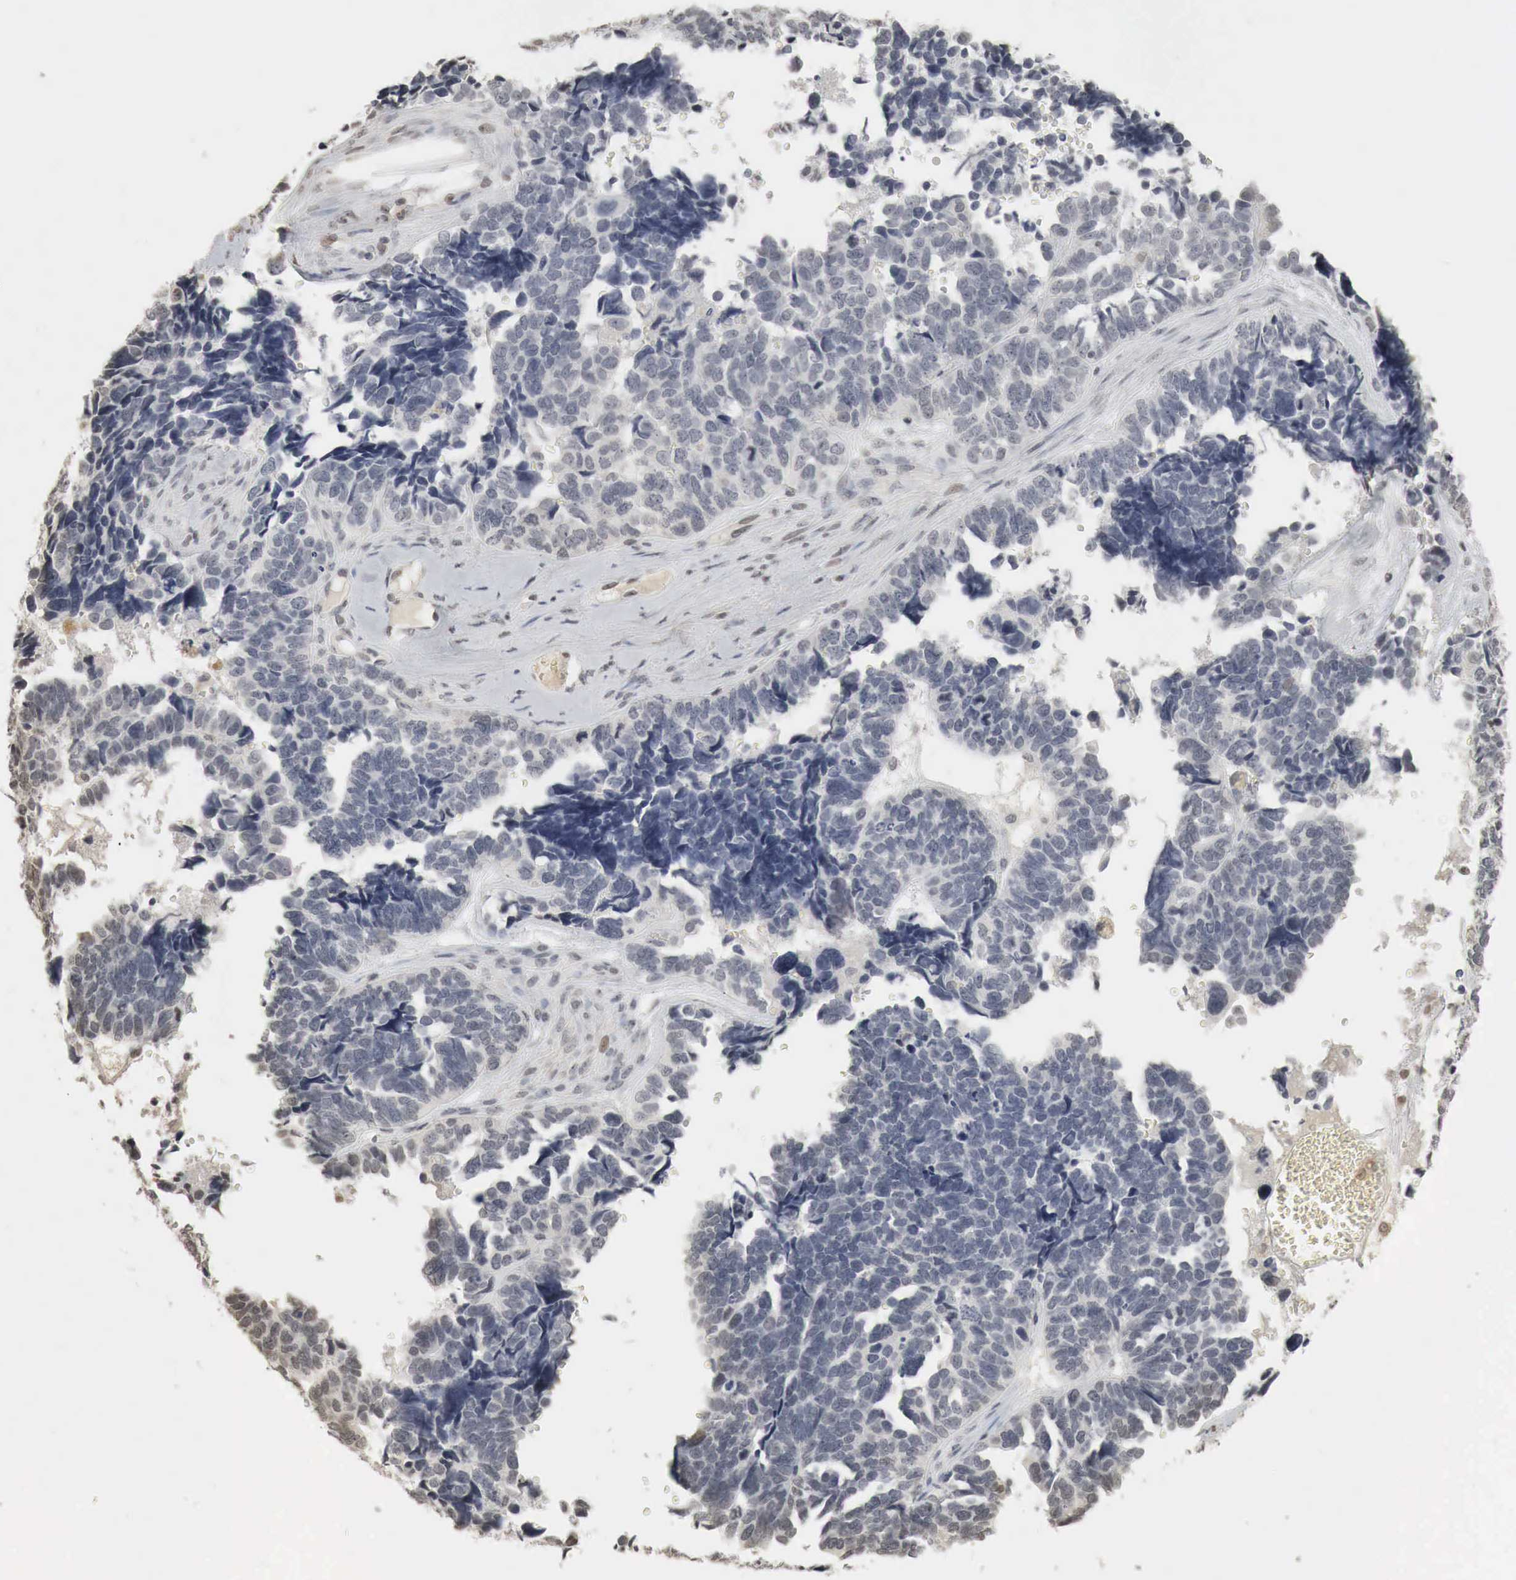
{"staining": {"intensity": "negative", "quantity": "none", "location": "none"}, "tissue": "ovarian cancer", "cell_type": "Tumor cells", "image_type": "cancer", "snomed": [{"axis": "morphology", "description": "Cystadenocarcinoma, serous, NOS"}, {"axis": "topography", "description": "Ovary"}], "caption": "High power microscopy photomicrograph of an IHC photomicrograph of ovarian cancer, revealing no significant expression in tumor cells.", "gene": "ERBB4", "patient": {"sex": "female", "age": 77}}